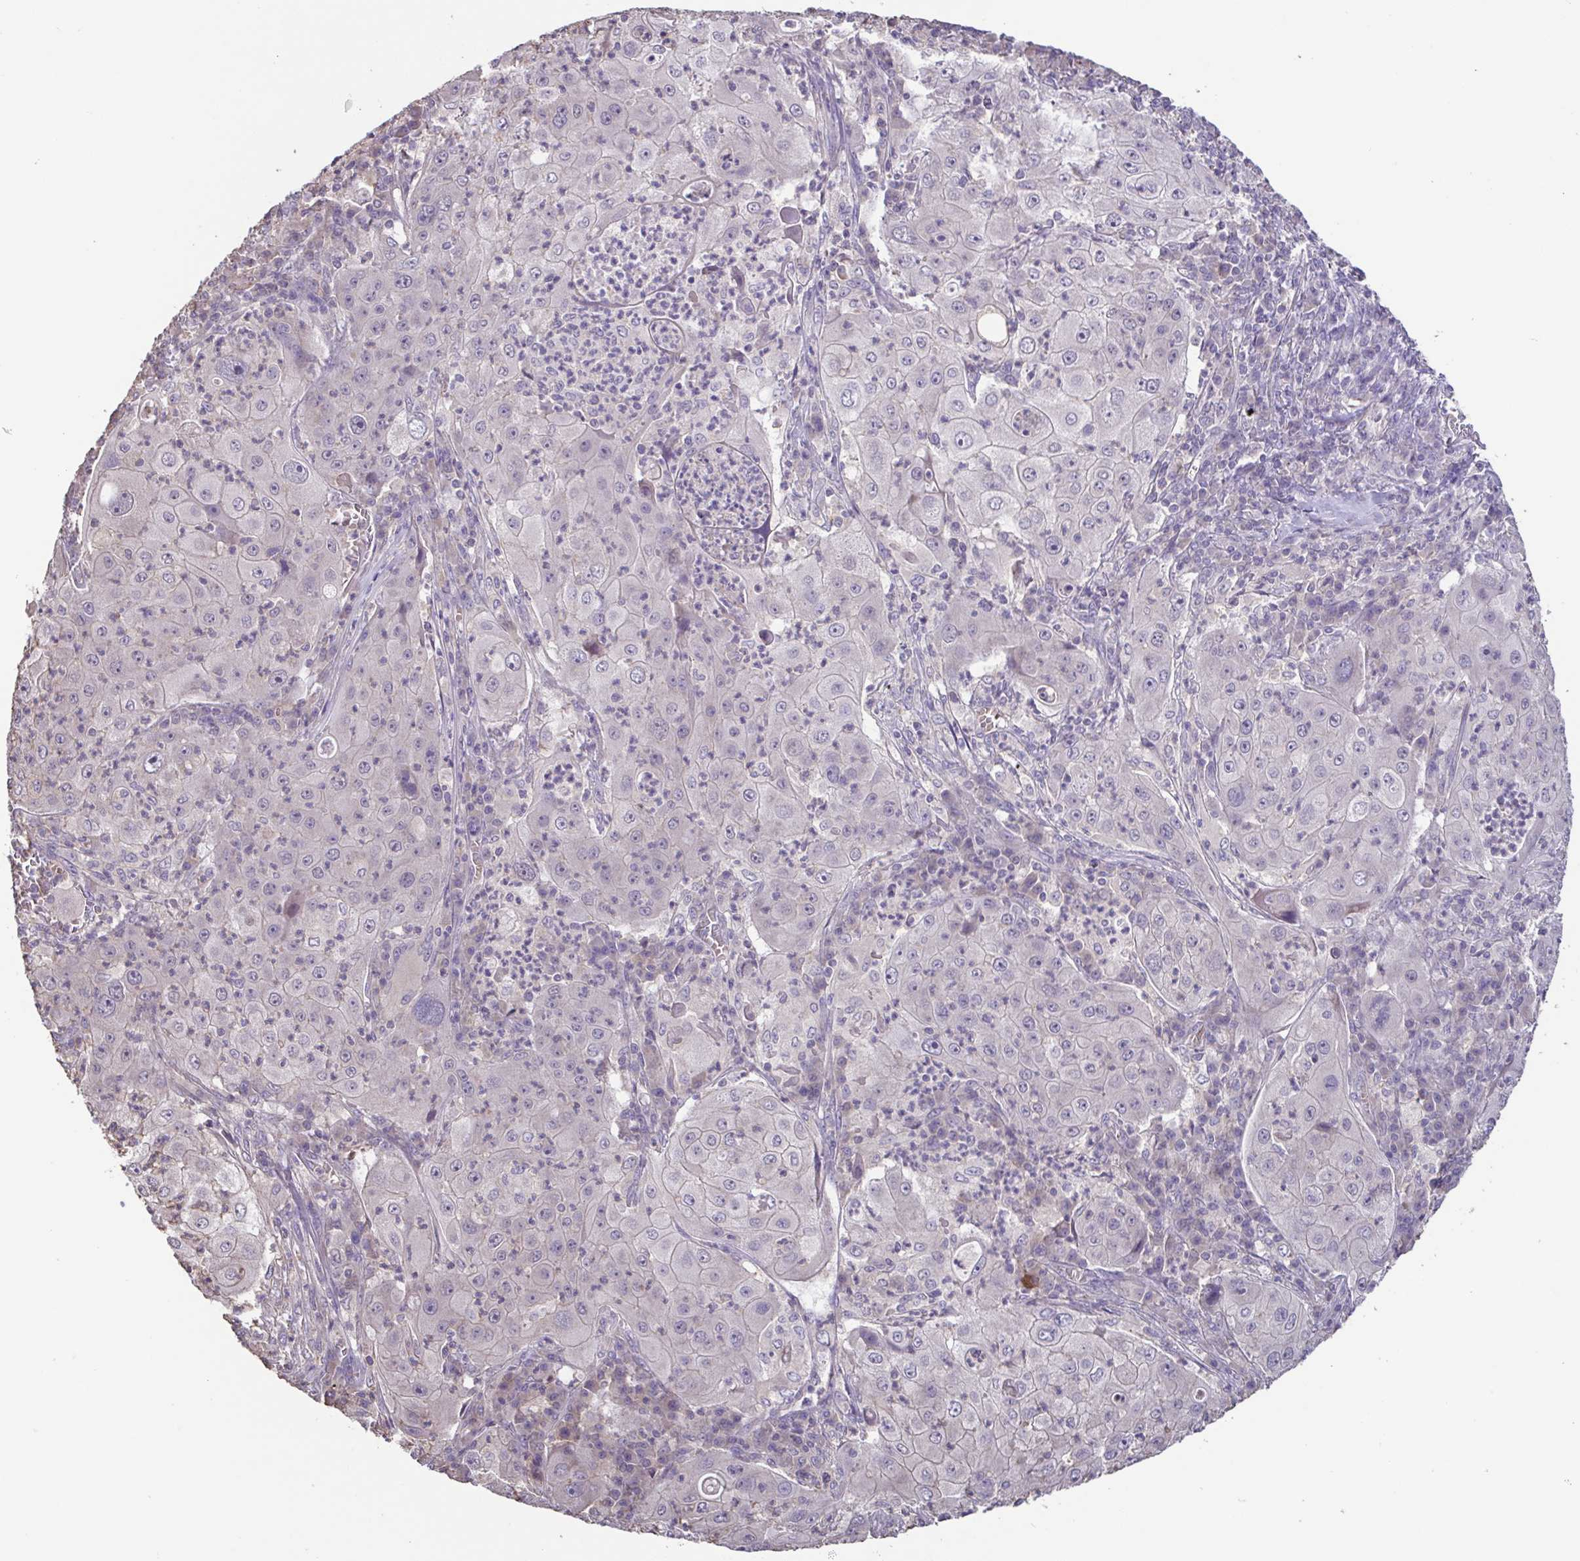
{"staining": {"intensity": "negative", "quantity": "none", "location": "none"}, "tissue": "lung cancer", "cell_type": "Tumor cells", "image_type": "cancer", "snomed": [{"axis": "morphology", "description": "Squamous cell carcinoma, NOS"}, {"axis": "topography", "description": "Lung"}], "caption": "DAB (3,3'-diaminobenzidine) immunohistochemical staining of human lung cancer displays no significant positivity in tumor cells. (DAB (3,3'-diaminobenzidine) IHC, high magnification).", "gene": "ACTRT2", "patient": {"sex": "female", "age": 59}}